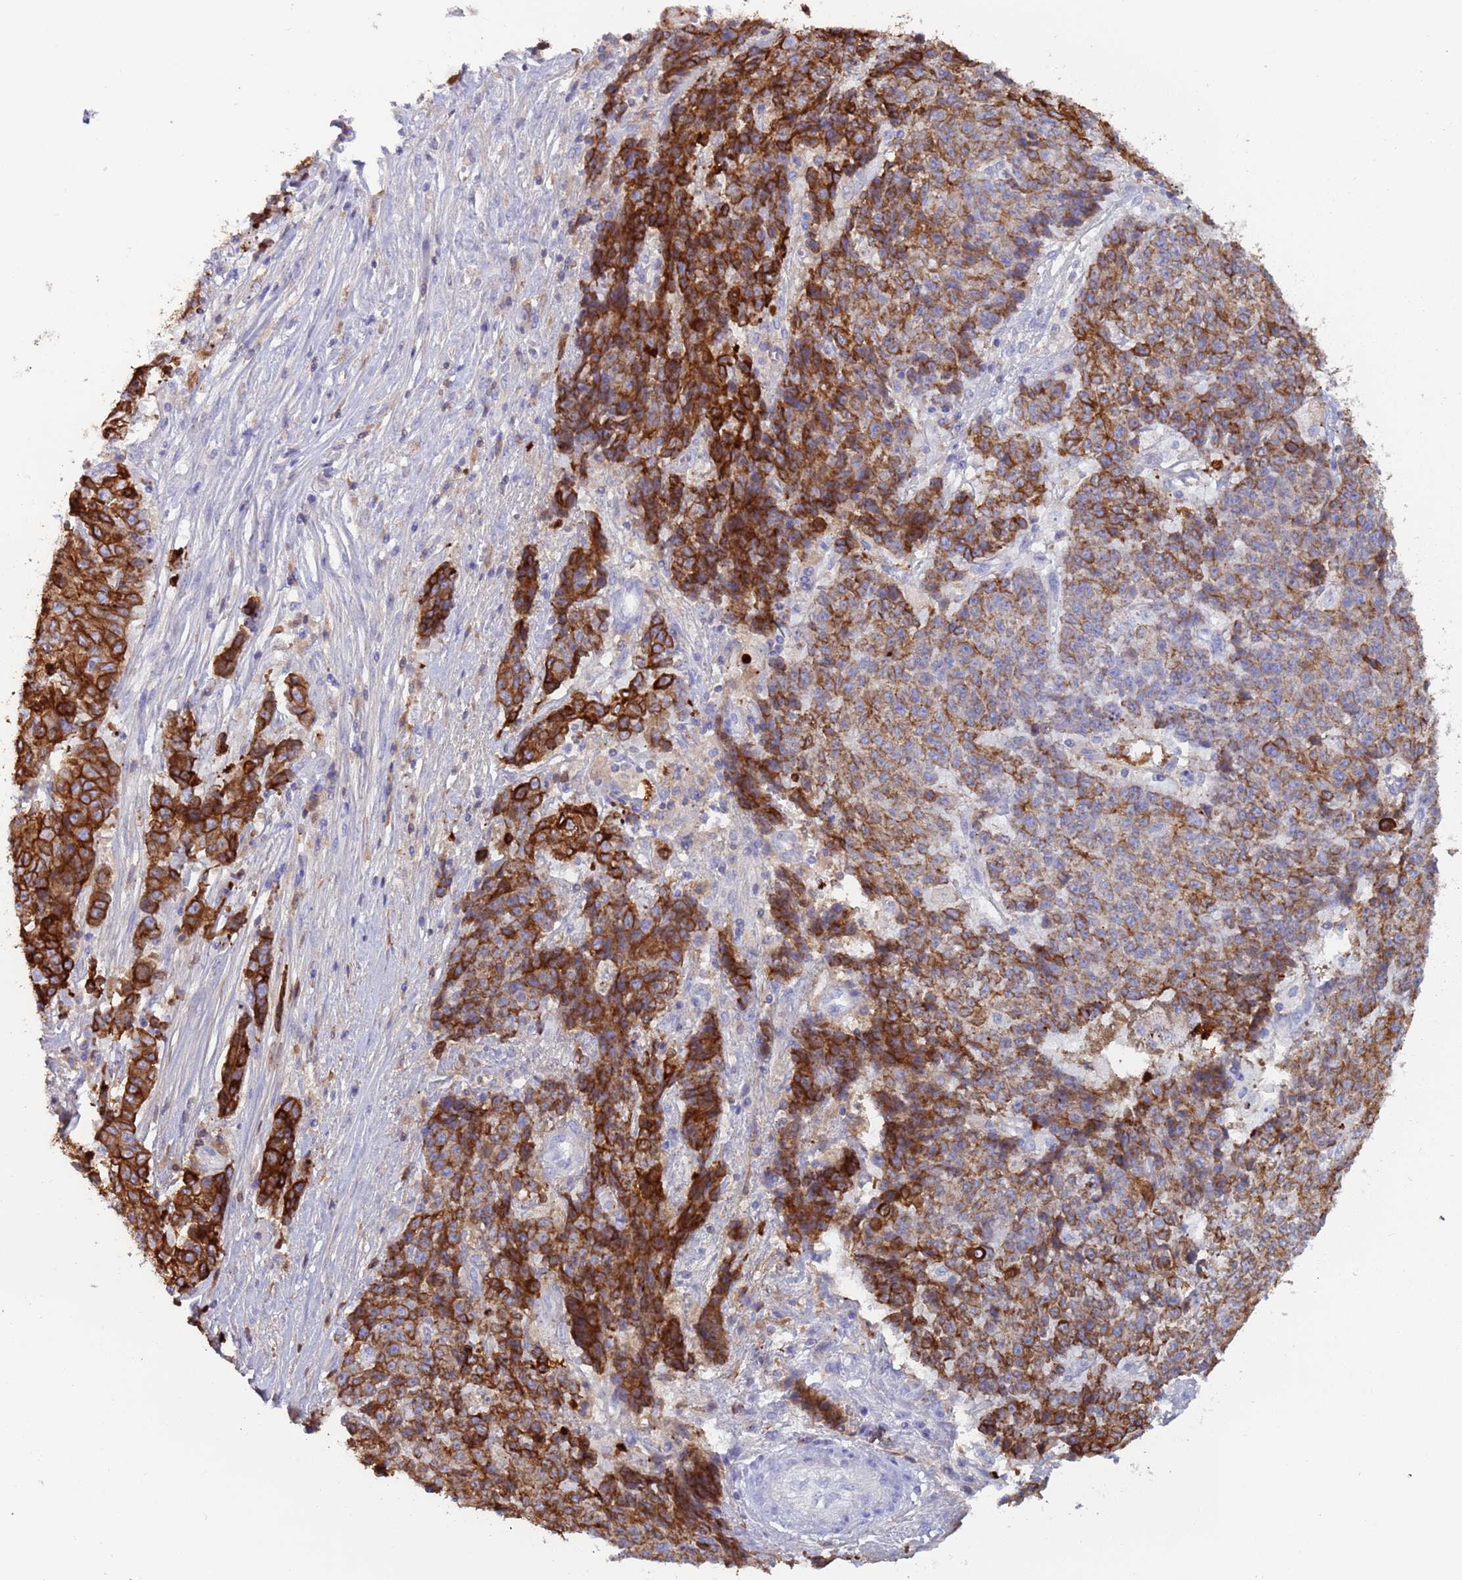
{"staining": {"intensity": "strong", "quantity": "25%-75%", "location": "cytoplasmic/membranous"}, "tissue": "ovarian cancer", "cell_type": "Tumor cells", "image_type": "cancer", "snomed": [{"axis": "morphology", "description": "Carcinoma, endometroid"}, {"axis": "topography", "description": "Ovary"}], "caption": "Tumor cells show high levels of strong cytoplasmic/membranous positivity in about 25%-75% of cells in endometroid carcinoma (ovarian).", "gene": "CYSLTR2", "patient": {"sex": "female", "age": 42}}